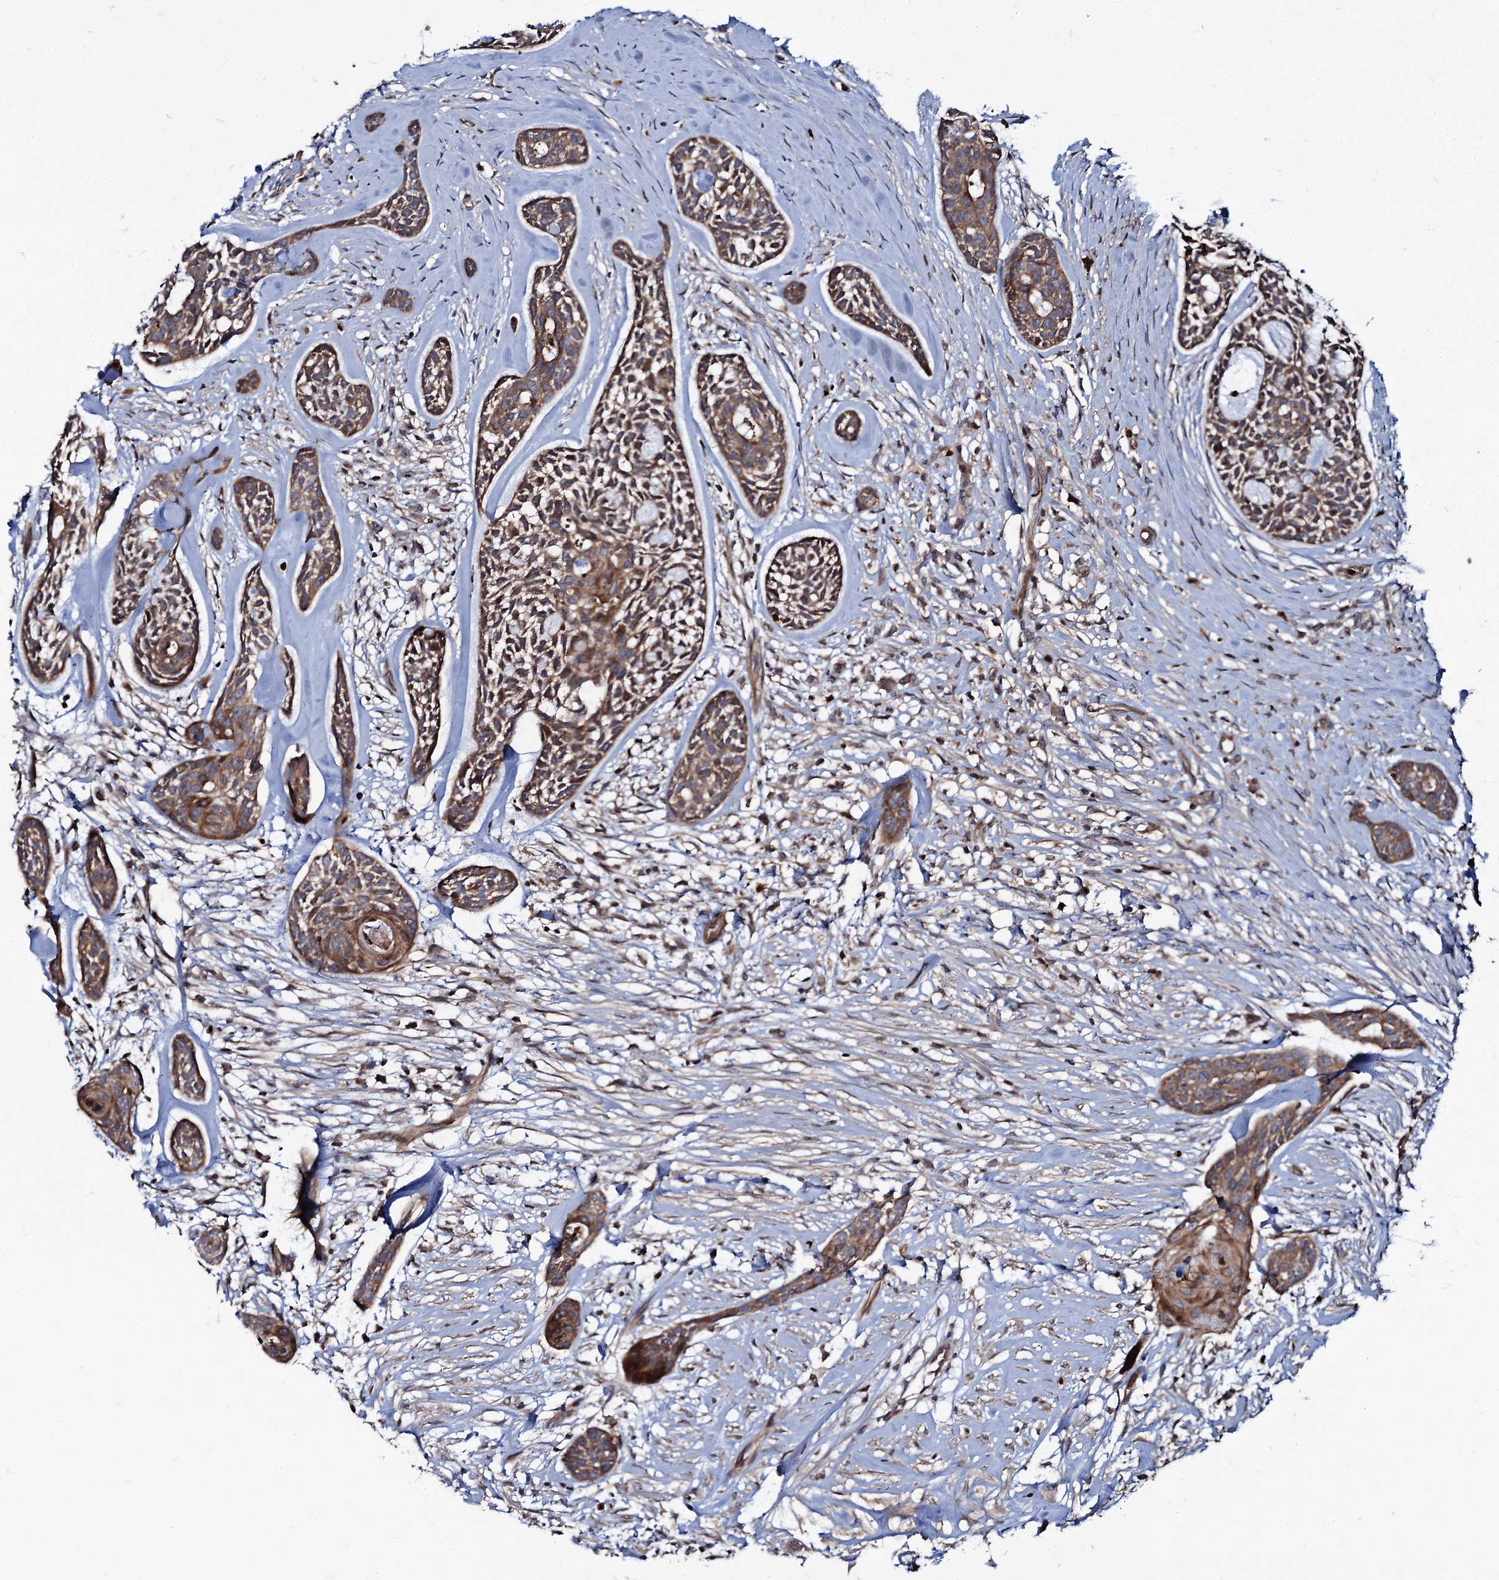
{"staining": {"intensity": "moderate", "quantity": ">75%", "location": "cytoplasmic/membranous"}, "tissue": "head and neck cancer", "cell_type": "Tumor cells", "image_type": "cancer", "snomed": [{"axis": "morphology", "description": "Adenocarcinoma, NOS"}, {"axis": "topography", "description": "Subcutis"}, {"axis": "topography", "description": "Head-Neck"}], "caption": "Adenocarcinoma (head and neck) tissue exhibits moderate cytoplasmic/membranous positivity in about >75% of tumor cells", "gene": "KXD1", "patient": {"sex": "female", "age": 73}}